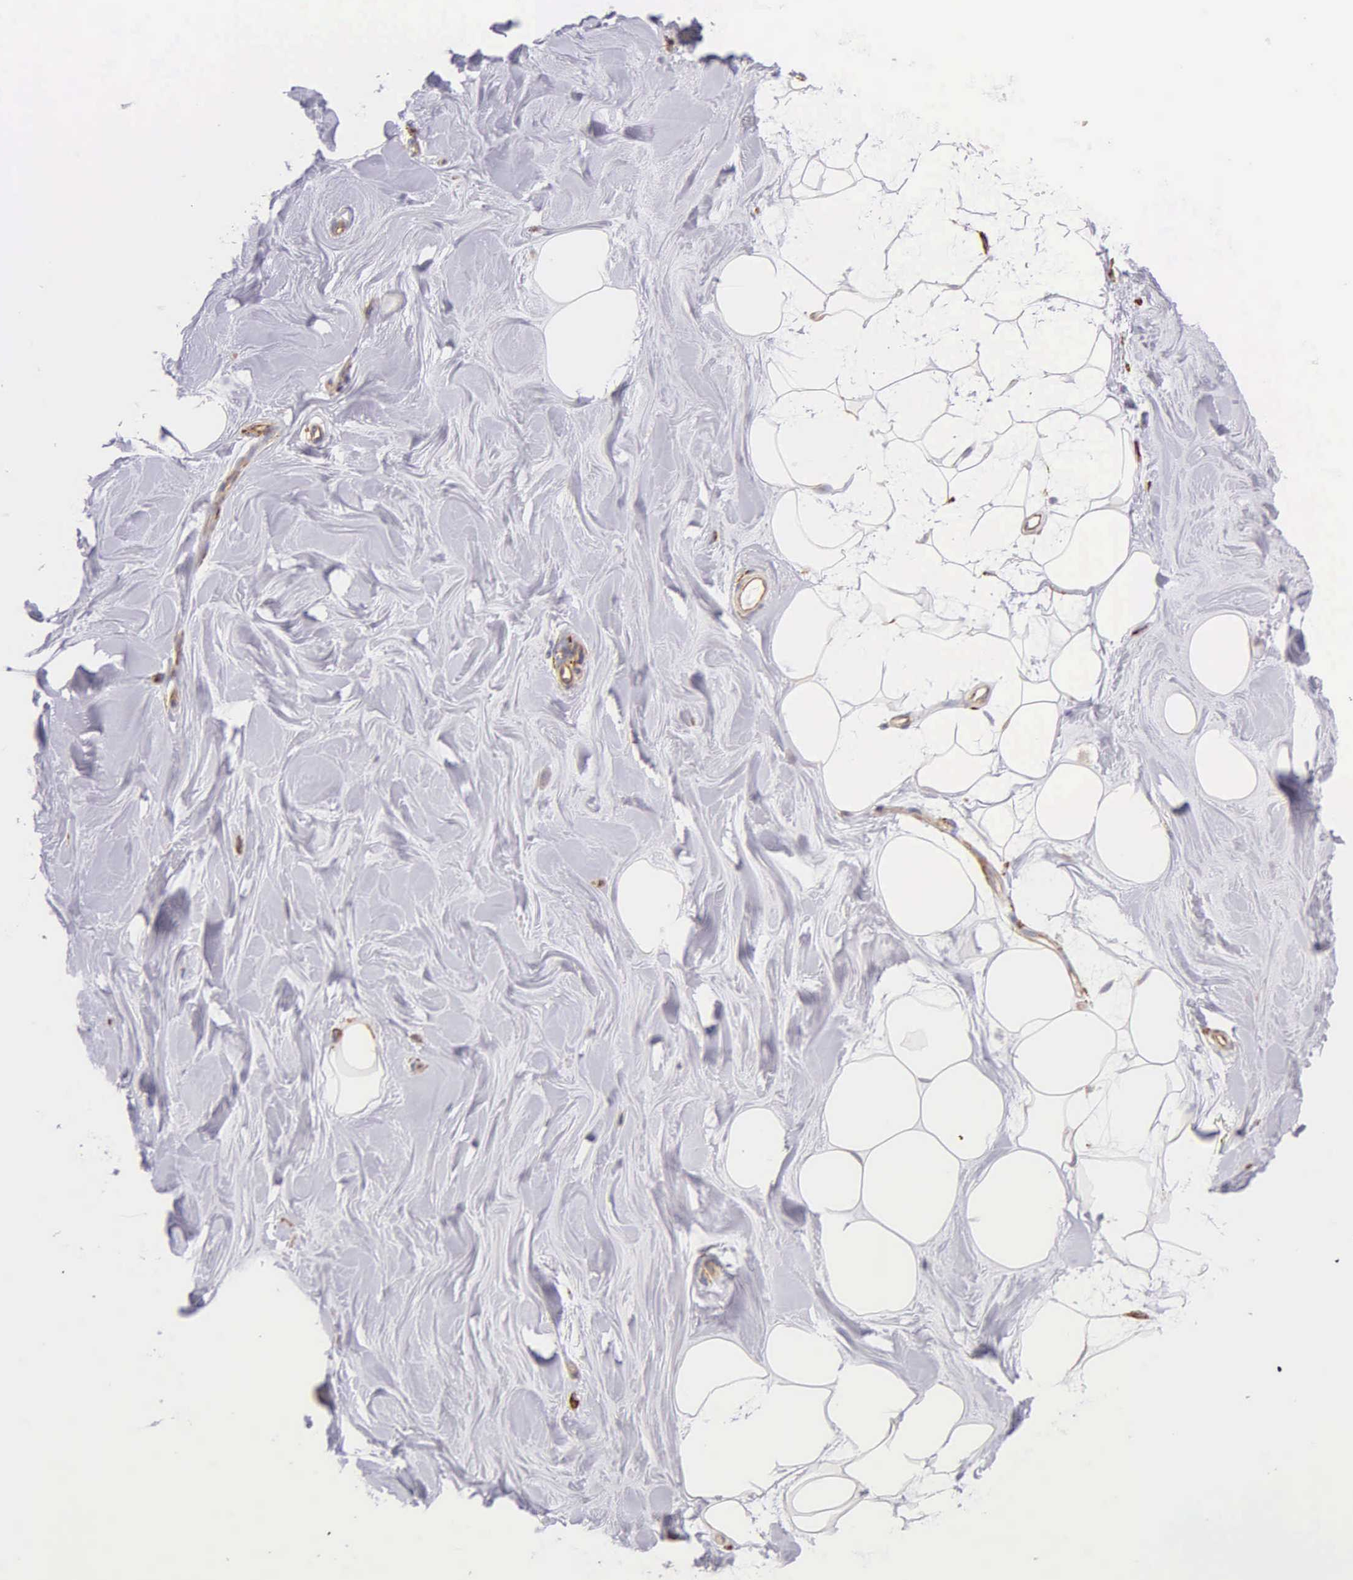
{"staining": {"intensity": "negative", "quantity": "none", "location": "none"}, "tissue": "adipose tissue", "cell_type": "Adipocytes", "image_type": "normal", "snomed": [{"axis": "morphology", "description": "Normal tissue, NOS"}, {"axis": "topography", "description": "Breast"}], "caption": "Adipocytes show no significant protein positivity in normal adipose tissue.", "gene": "CKAP4", "patient": {"sex": "female", "age": 44}}